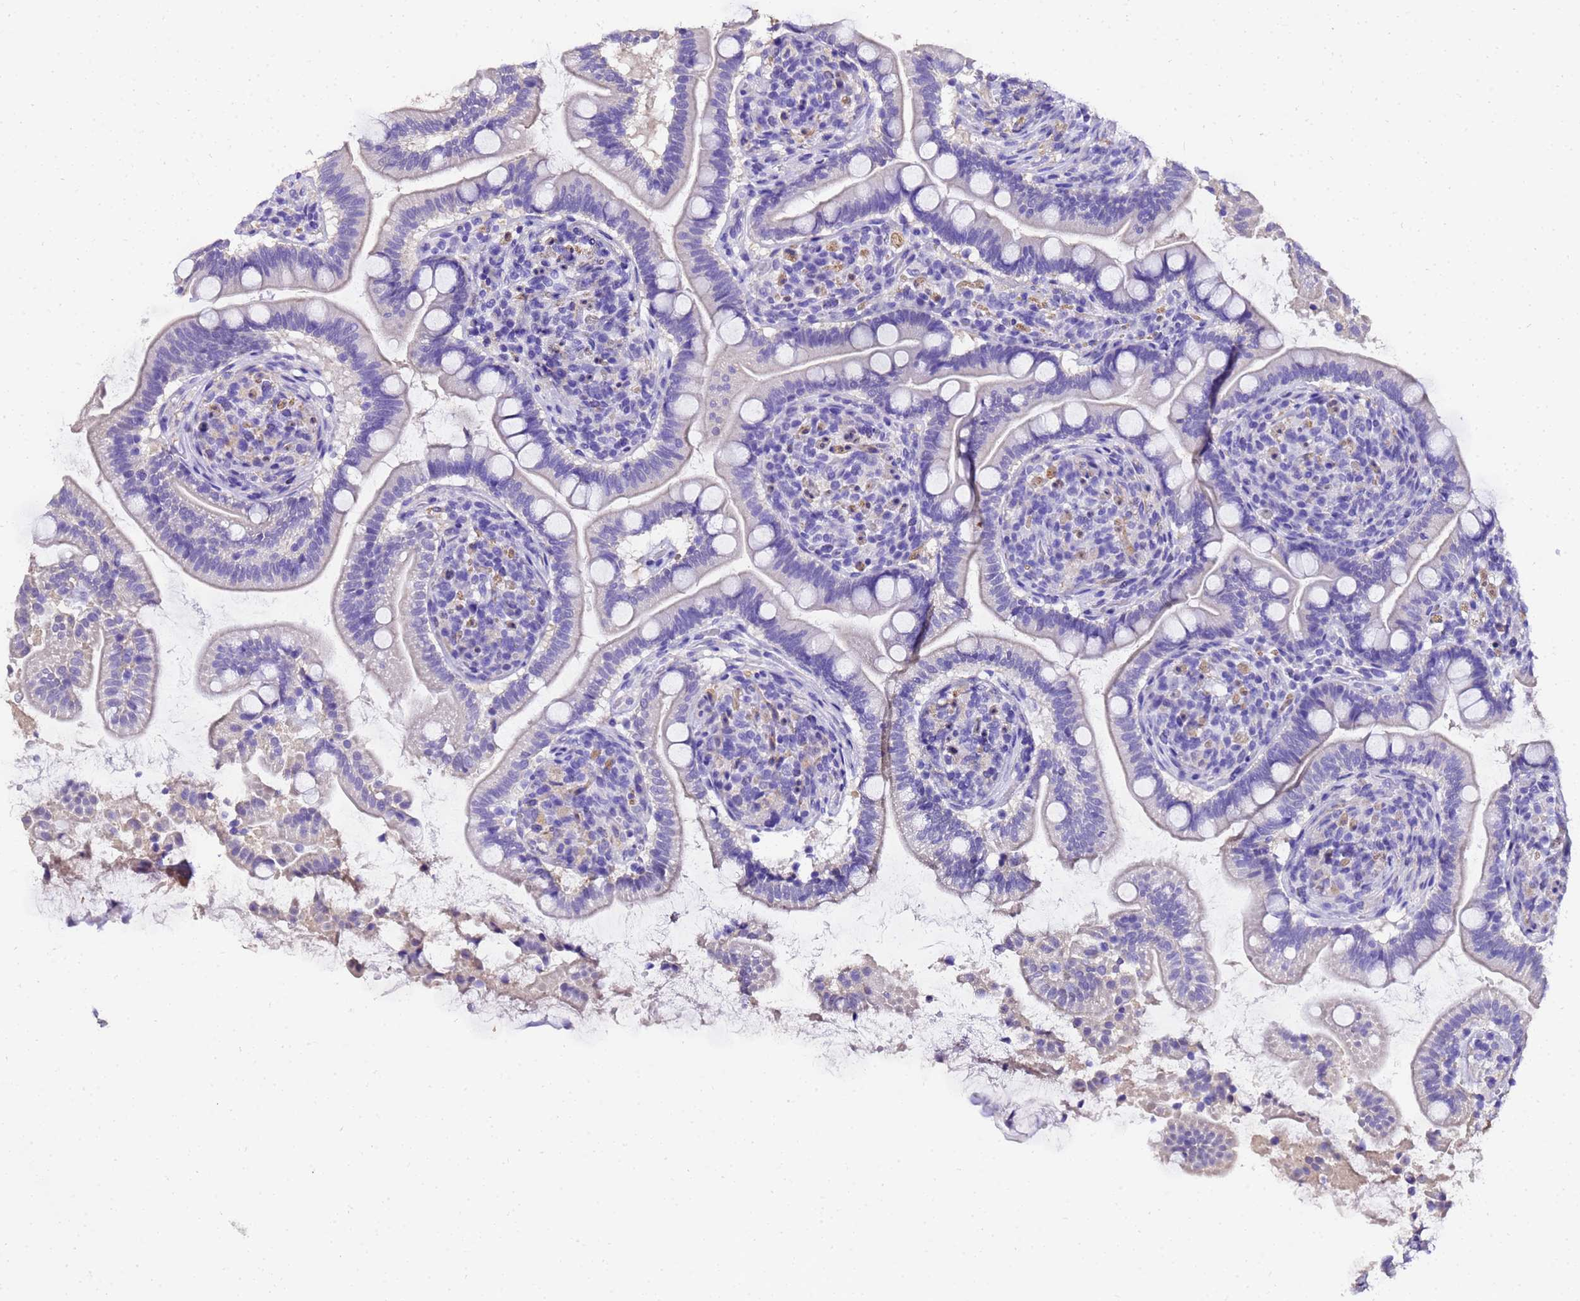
{"staining": {"intensity": "negative", "quantity": "none", "location": "none"}, "tissue": "small intestine", "cell_type": "Glandular cells", "image_type": "normal", "snomed": [{"axis": "morphology", "description": "Normal tissue, NOS"}, {"axis": "topography", "description": "Small intestine"}], "caption": "Immunohistochemistry photomicrograph of unremarkable small intestine: human small intestine stained with DAB exhibits no significant protein staining in glandular cells. The staining is performed using DAB (3,3'-diaminobenzidine) brown chromogen with nuclei counter-stained in using hematoxylin.", "gene": "HSPB6", "patient": {"sex": "female", "age": 64}}